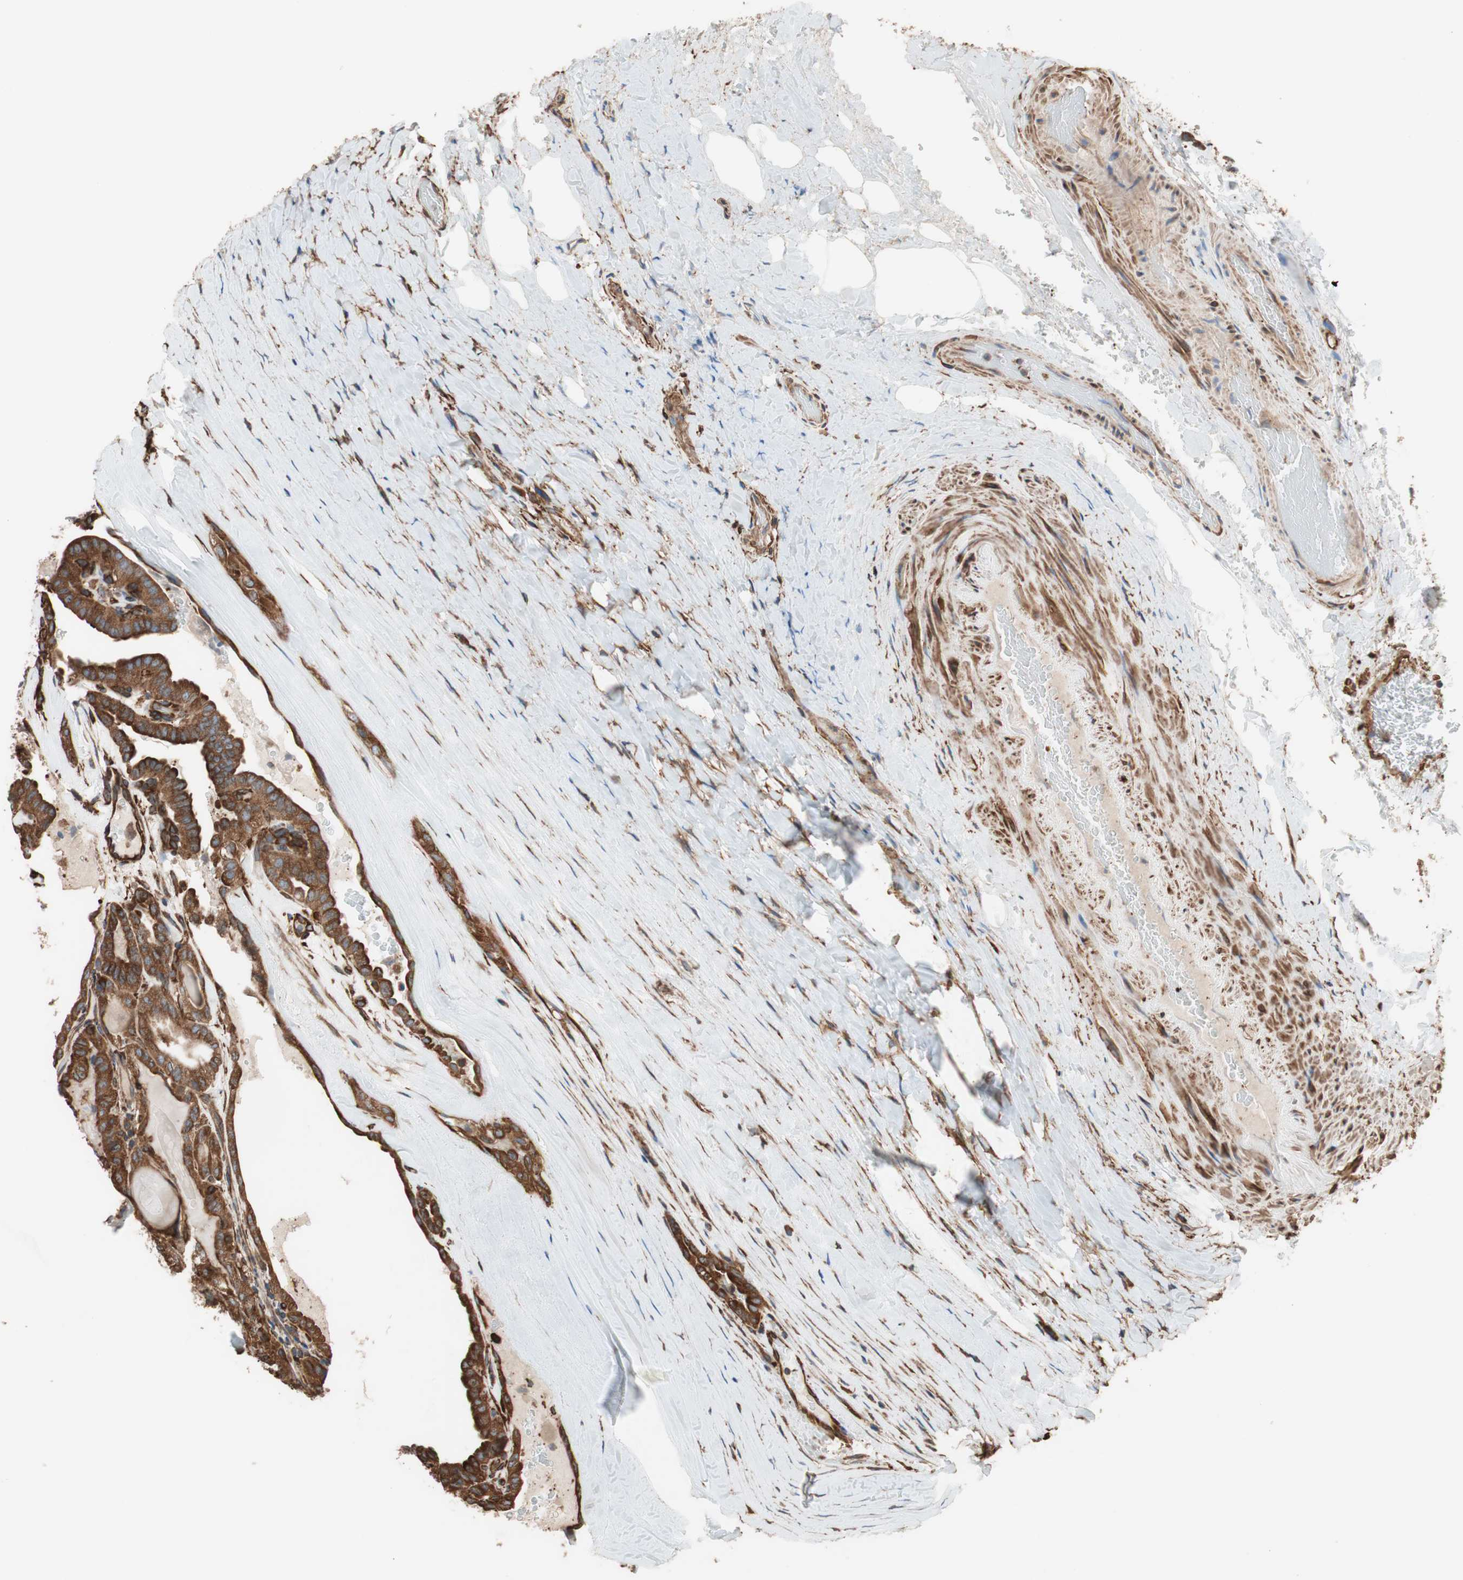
{"staining": {"intensity": "strong", "quantity": ">75%", "location": "cytoplasmic/membranous"}, "tissue": "thyroid cancer", "cell_type": "Tumor cells", "image_type": "cancer", "snomed": [{"axis": "morphology", "description": "Papillary adenocarcinoma, NOS"}, {"axis": "topography", "description": "Thyroid gland"}], "caption": "Protein expression analysis of human thyroid cancer (papillary adenocarcinoma) reveals strong cytoplasmic/membranous expression in about >75% of tumor cells.", "gene": "GPSM2", "patient": {"sex": "male", "age": 77}}